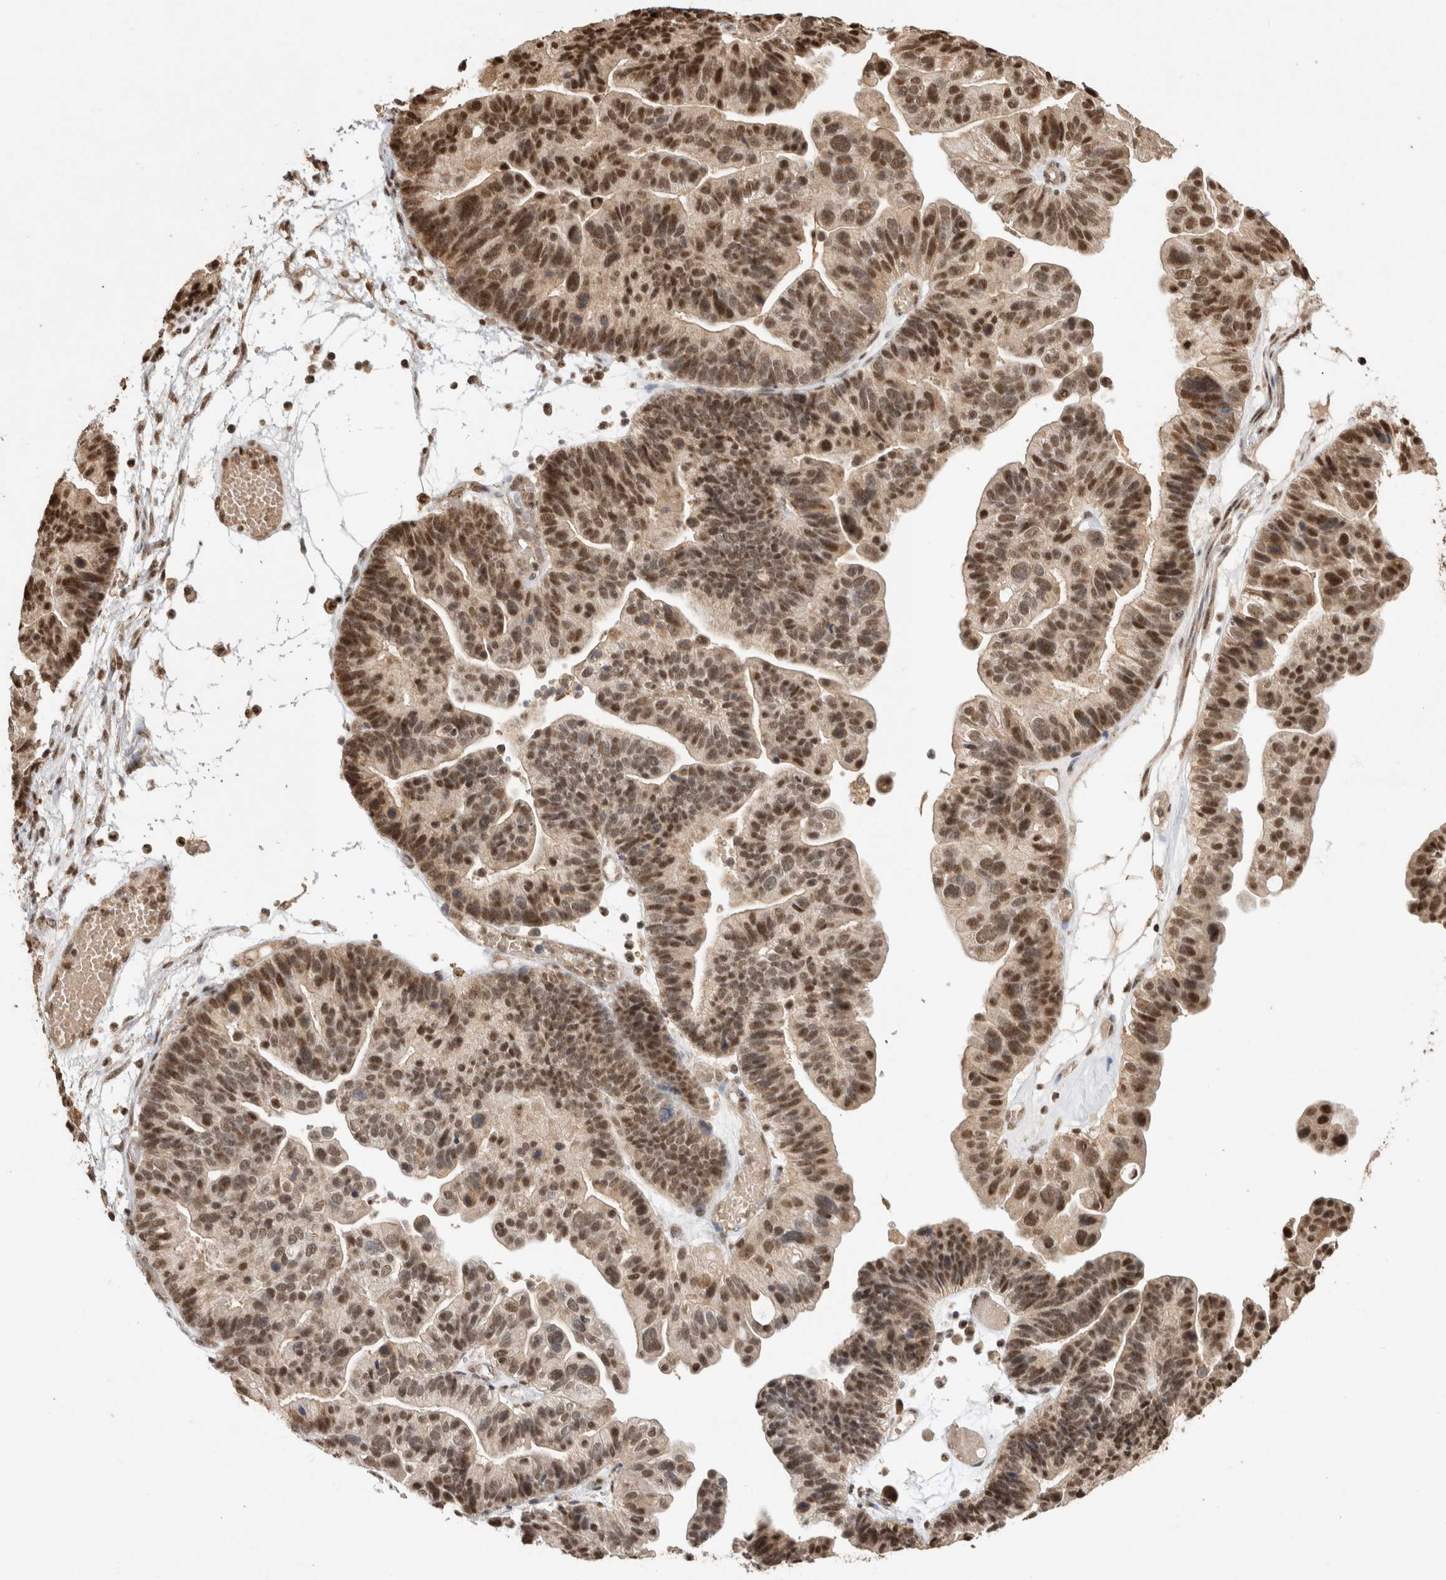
{"staining": {"intensity": "moderate", "quantity": ">75%", "location": "nuclear"}, "tissue": "ovarian cancer", "cell_type": "Tumor cells", "image_type": "cancer", "snomed": [{"axis": "morphology", "description": "Cystadenocarcinoma, serous, NOS"}, {"axis": "topography", "description": "Ovary"}], "caption": "Serous cystadenocarcinoma (ovarian) stained with immunohistochemistry (IHC) shows moderate nuclear positivity in approximately >75% of tumor cells. The protein is shown in brown color, while the nuclei are stained blue.", "gene": "KEAP1", "patient": {"sex": "female", "age": 56}}